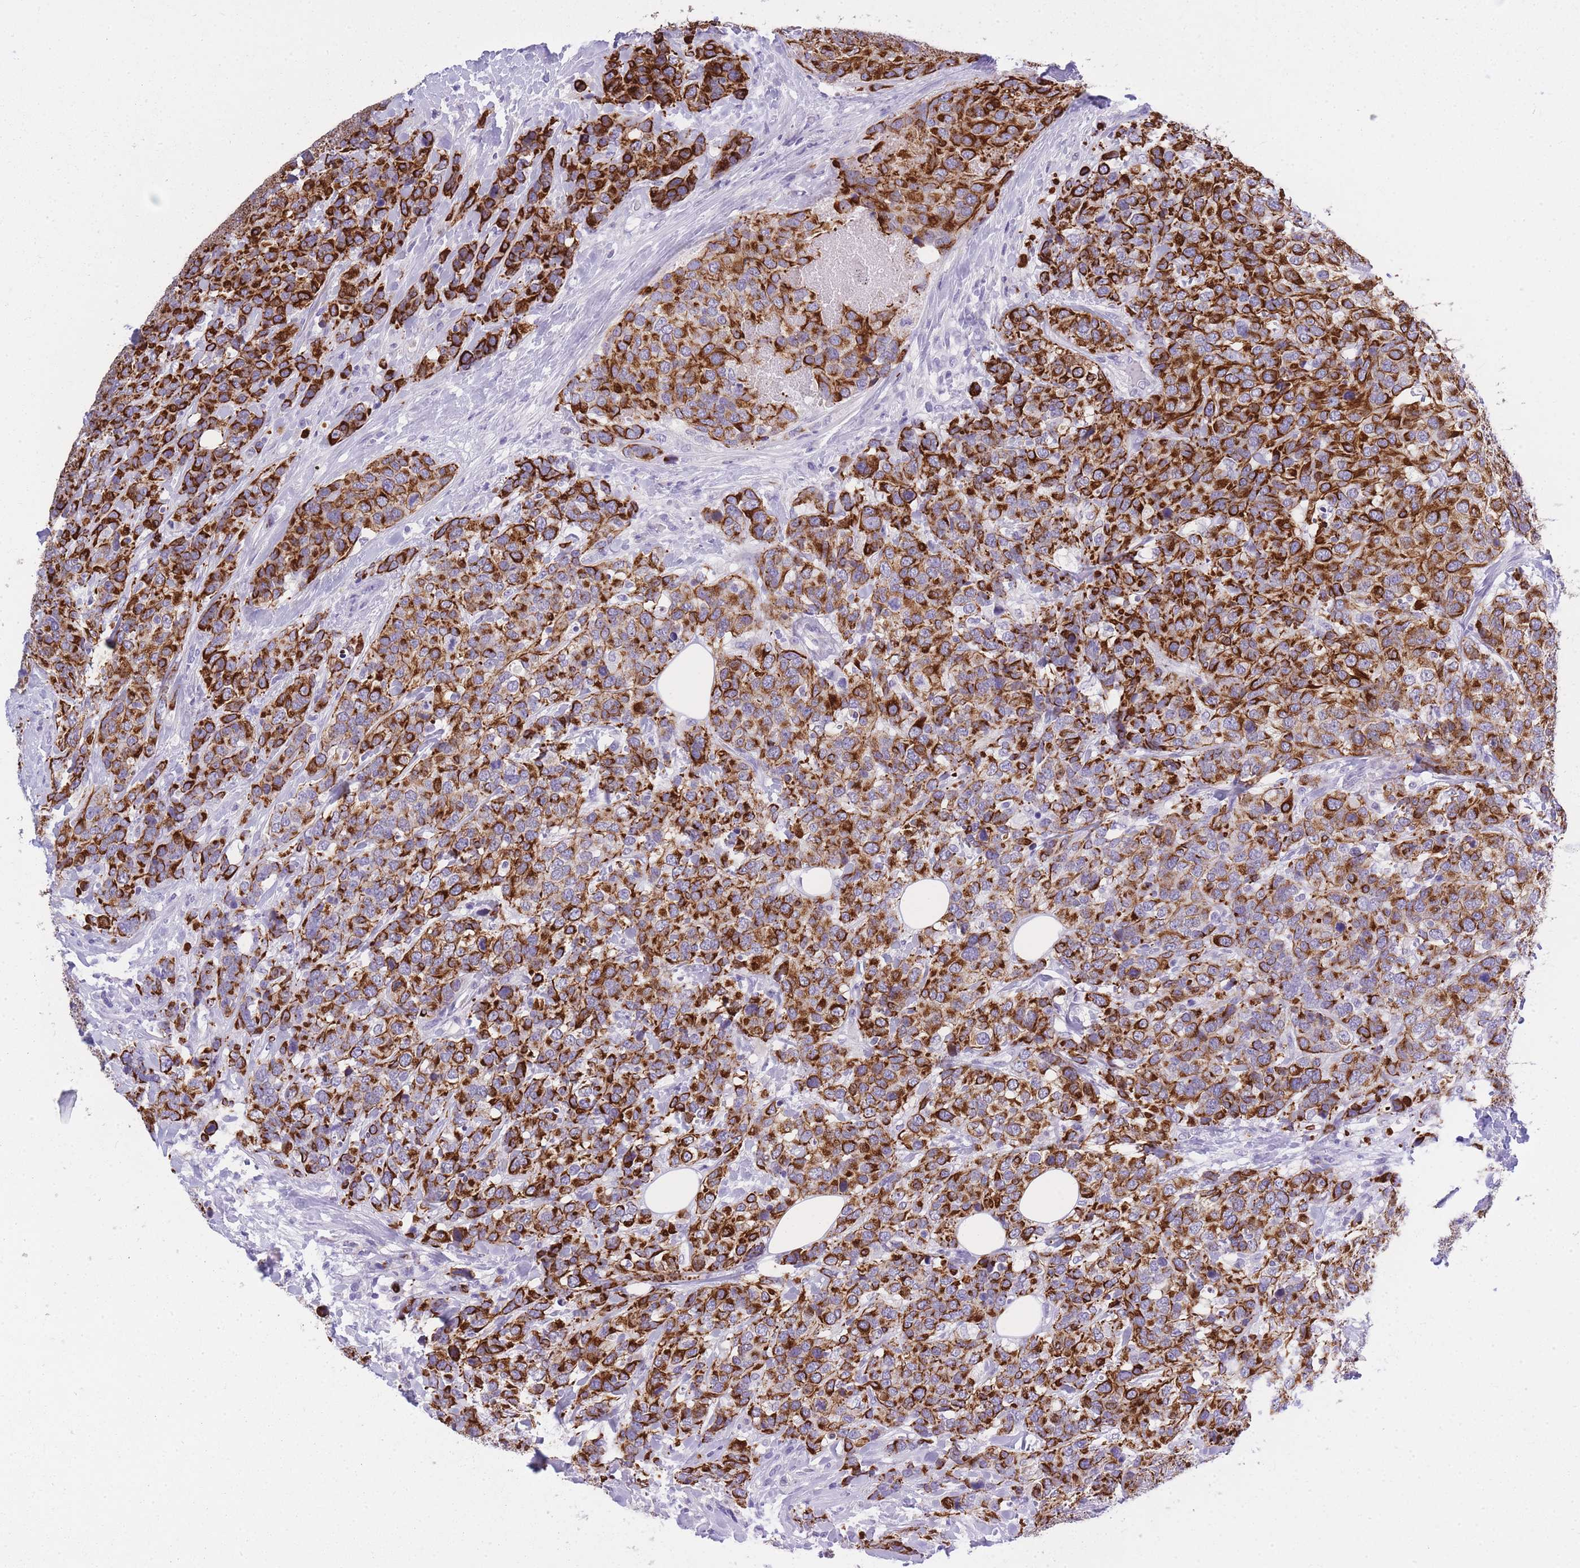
{"staining": {"intensity": "strong", "quantity": ">75%", "location": "cytoplasmic/membranous"}, "tissue": "breast cancer", "cell_type": "Tumor cells", "image_type": "cancer", "snomed": [{"axis": "morphology", "description": "Lobular carcinoma"}, {"axis": "topography", "description": "Breast"}], "caption": "Immunohistochemical staining of human breast cancer demonstrates high levels of strong cytoplasmic/membranous protein staining in approximately >75% of tumor cells. (brown staining indicates protein expression, while blue staining denotes nuclei).", "gene": "RADX", "patient": {"sex": "female", "age": 59}}